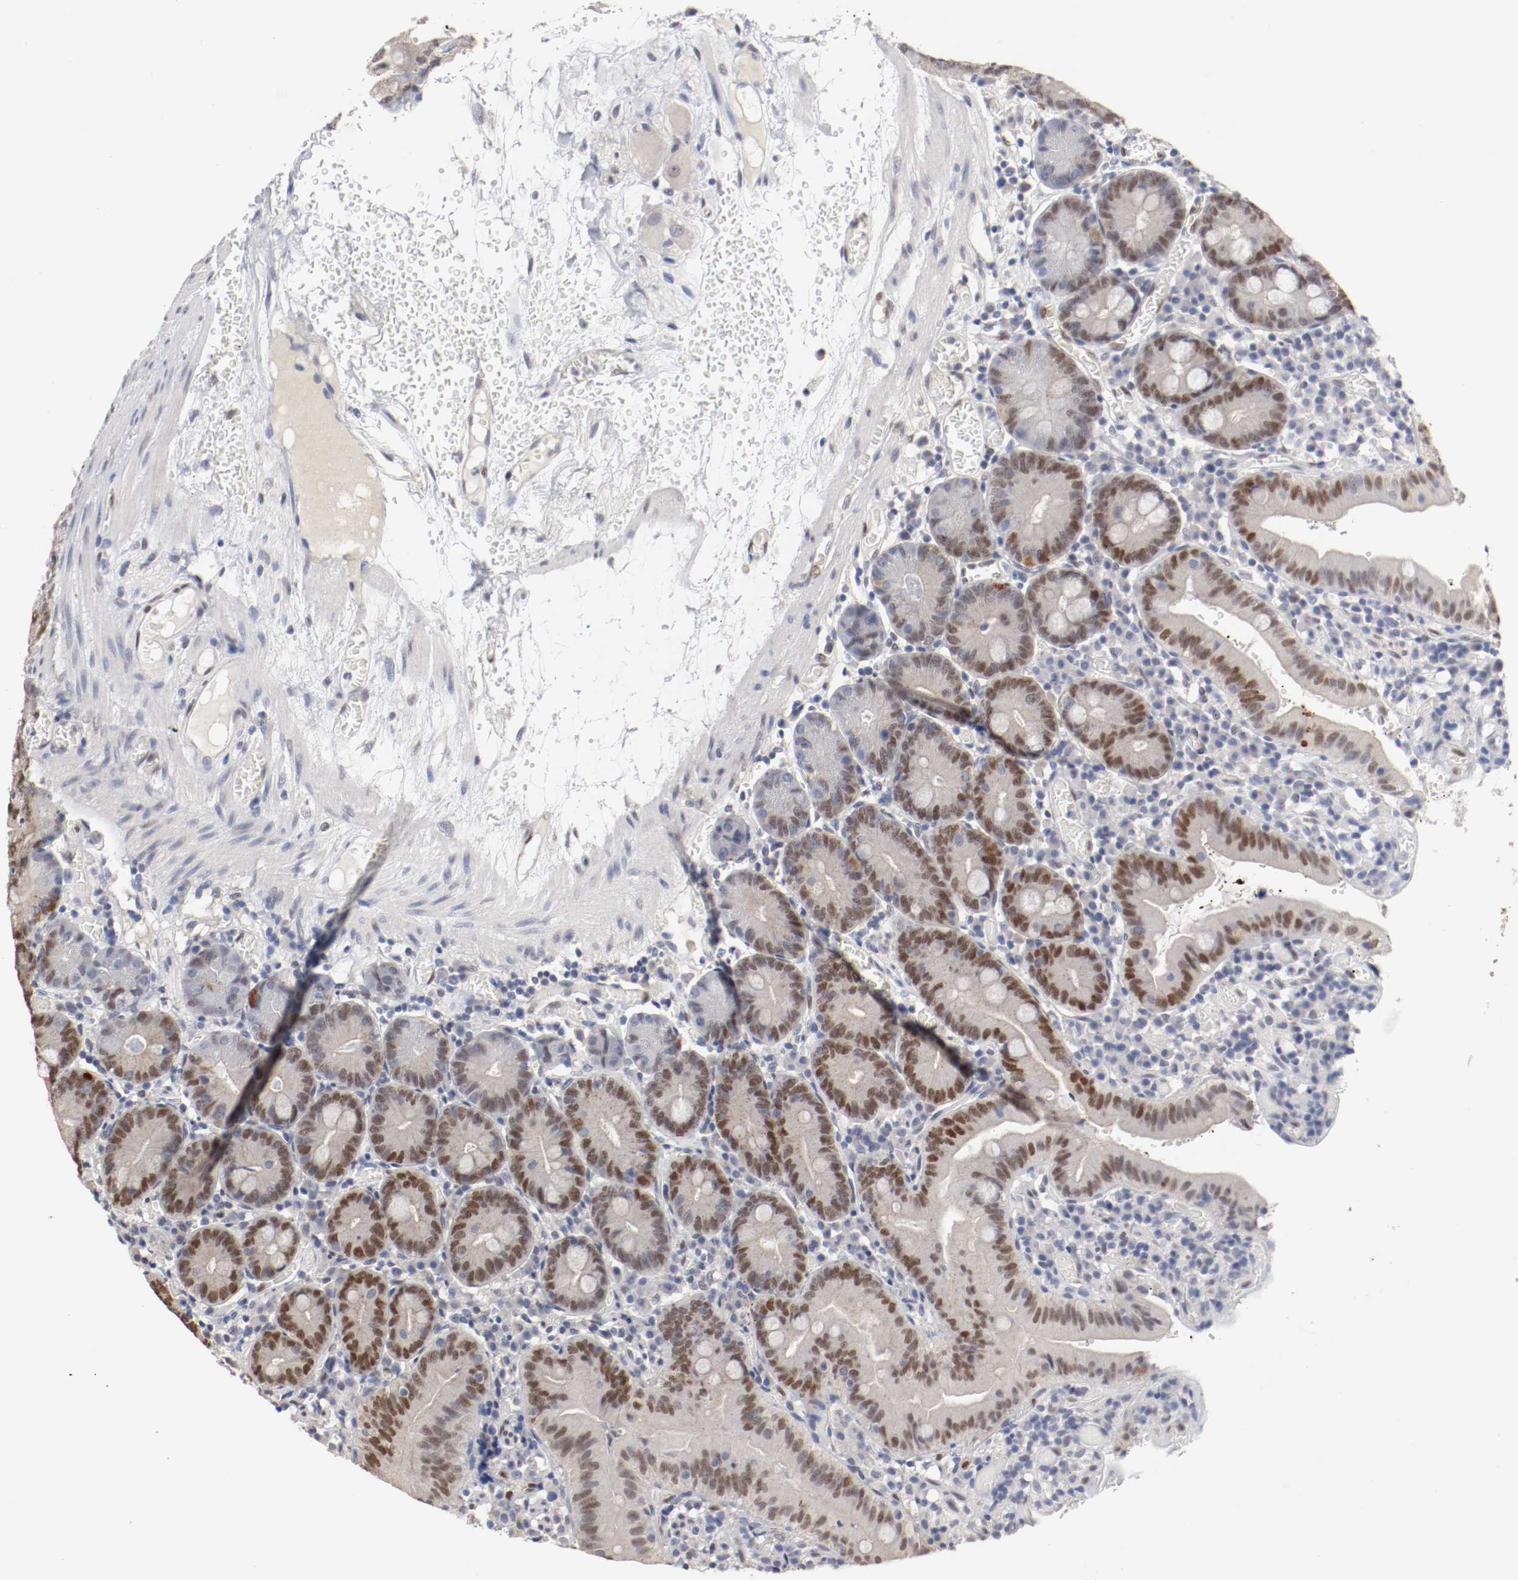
{"staining": {"intensity": "moderate", "quantity": "25%-75%", "location": "nuclear"}, "tissue": "small intestine", "cell_type": "Glandular cells", "image_type": "normal", "snomed": [{"axis": "morphology", "description": "Normal tissue, NOS"}, {"axis": "topography", "description": "Small intestine"}], "caption": "Benign small intestine displays moderate nuclear positivity in about 25%-75% of glandular cells, visualized by immunohistochemistry.", "gene": "FOSL2", "patient": {"sex": "male", "age": 71}}